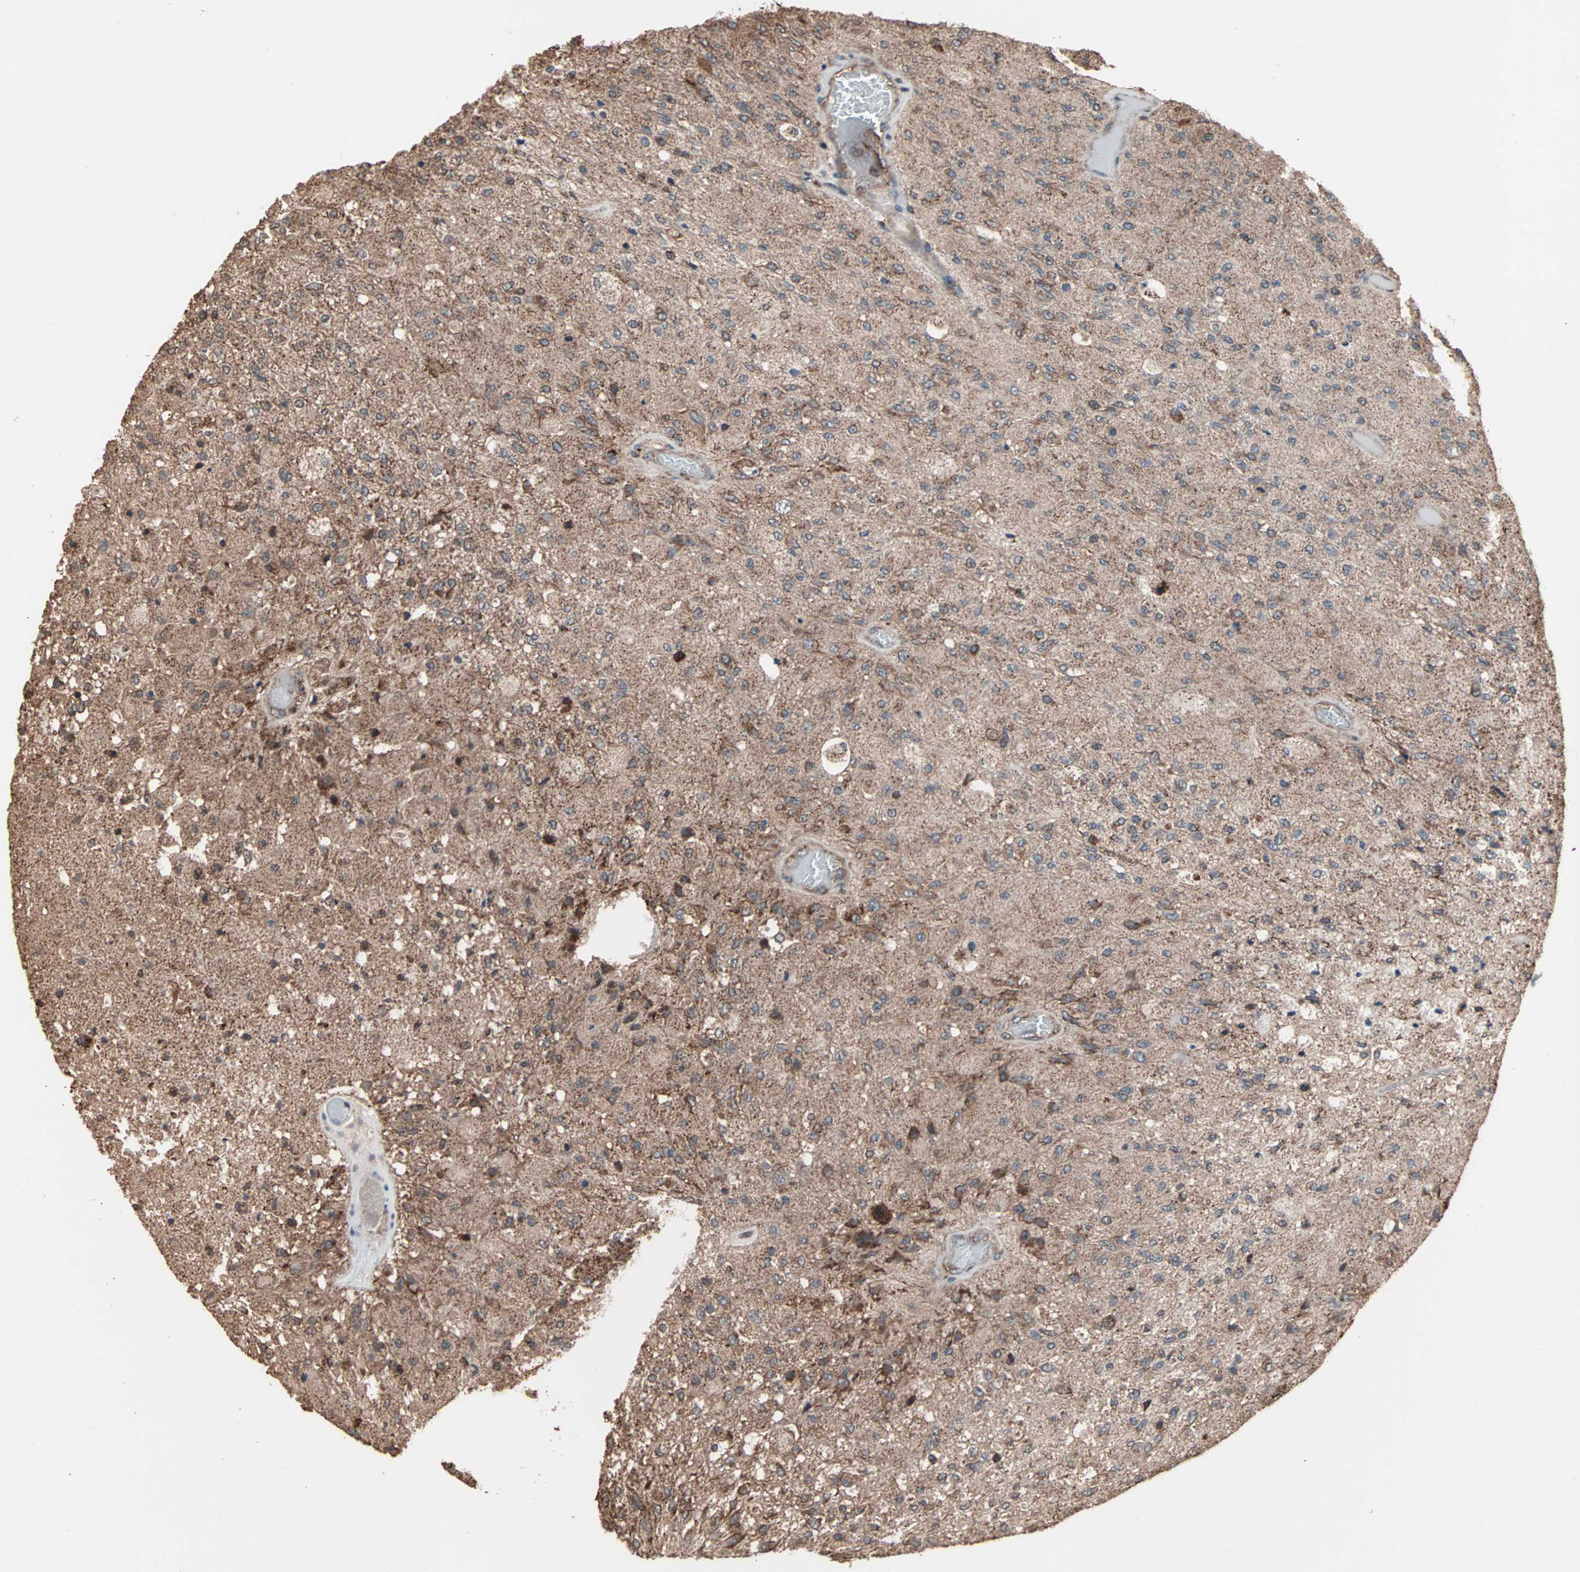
{"staining": {"intensity": "weak", "quantity": ">75%", "location": "cytoplasmic/membranous"}, "tissue": "glioma", "cell_type": "Tumor cells", "image_type": "cancer", "snomed": [{"axis": "morphology", "description": "Normal tissue, NOS"}, {"axis": "morphology", "description": "Glioma, malignant, High grade"}, {"axis": "topography", "description": "Cerebral cortex"}], "caption": "A high-resolution histopathology image shows immunohistochemistry staining of glioma, which shows weak cytoplasmic/membranous expression in approximately >75% of tumor cells. (IHC, brightfield microscopy, high magnification).", "gene": "MRPL2", "patient": {"sex": "male", "age": 77}}